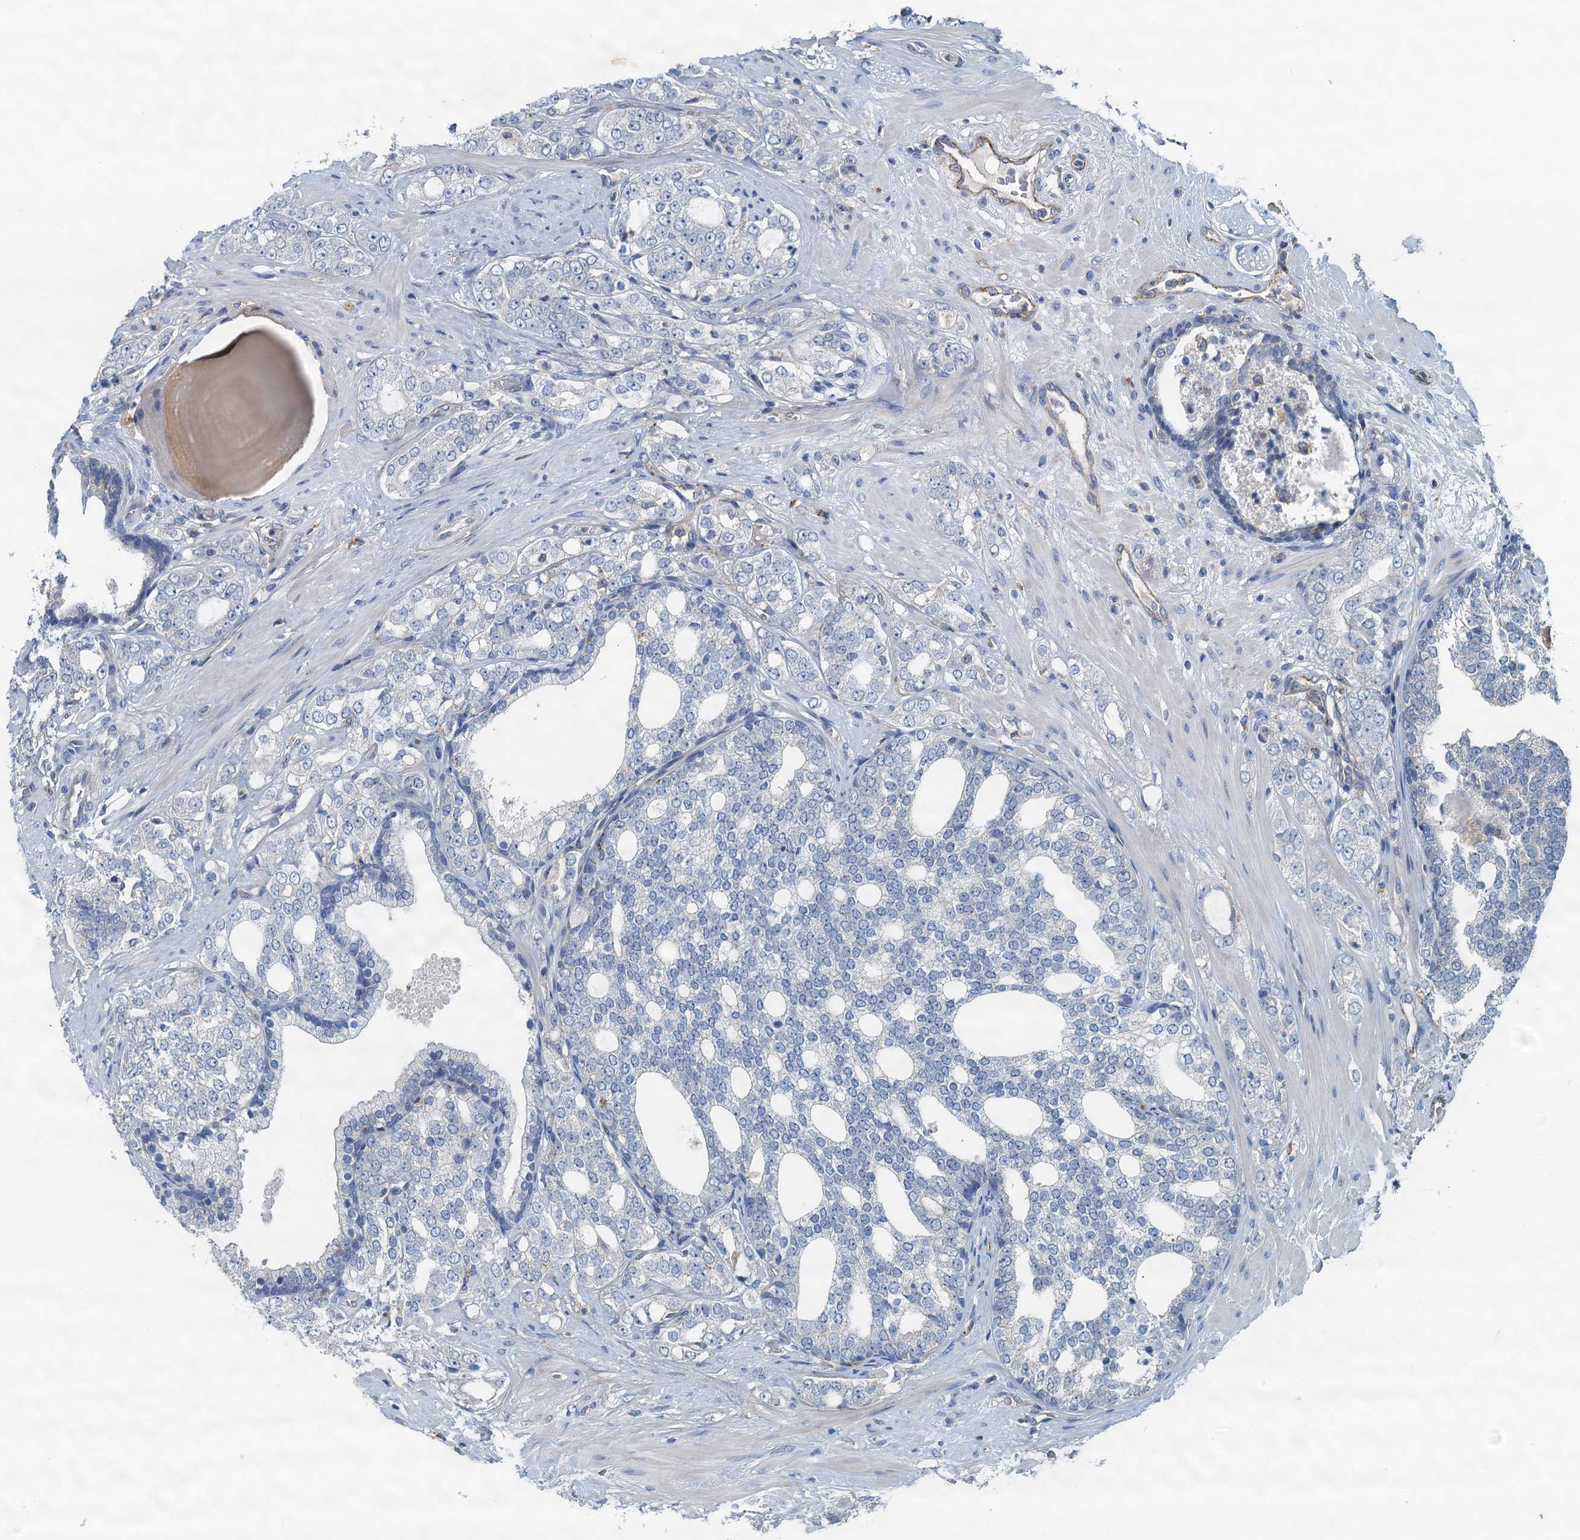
{"staining": {"intensity": "negative", "quantity": "none", "location": "none"}, "tissue": "prostate cancer", "cell_type": "Tumor cells", "image_type": "cancer", "snomed": [{"axis": "morphology", "description": "Adenocarcinoma, High grade"}, {"axis": "topography", "description": "Prostate"}], "caption": "The photomicrograph reveals no staining of tumor cells in adenocarcinoma (high-grade) (prostate).", "gene": "THAP10", "patient": {"sex": "male", "age": 64}}